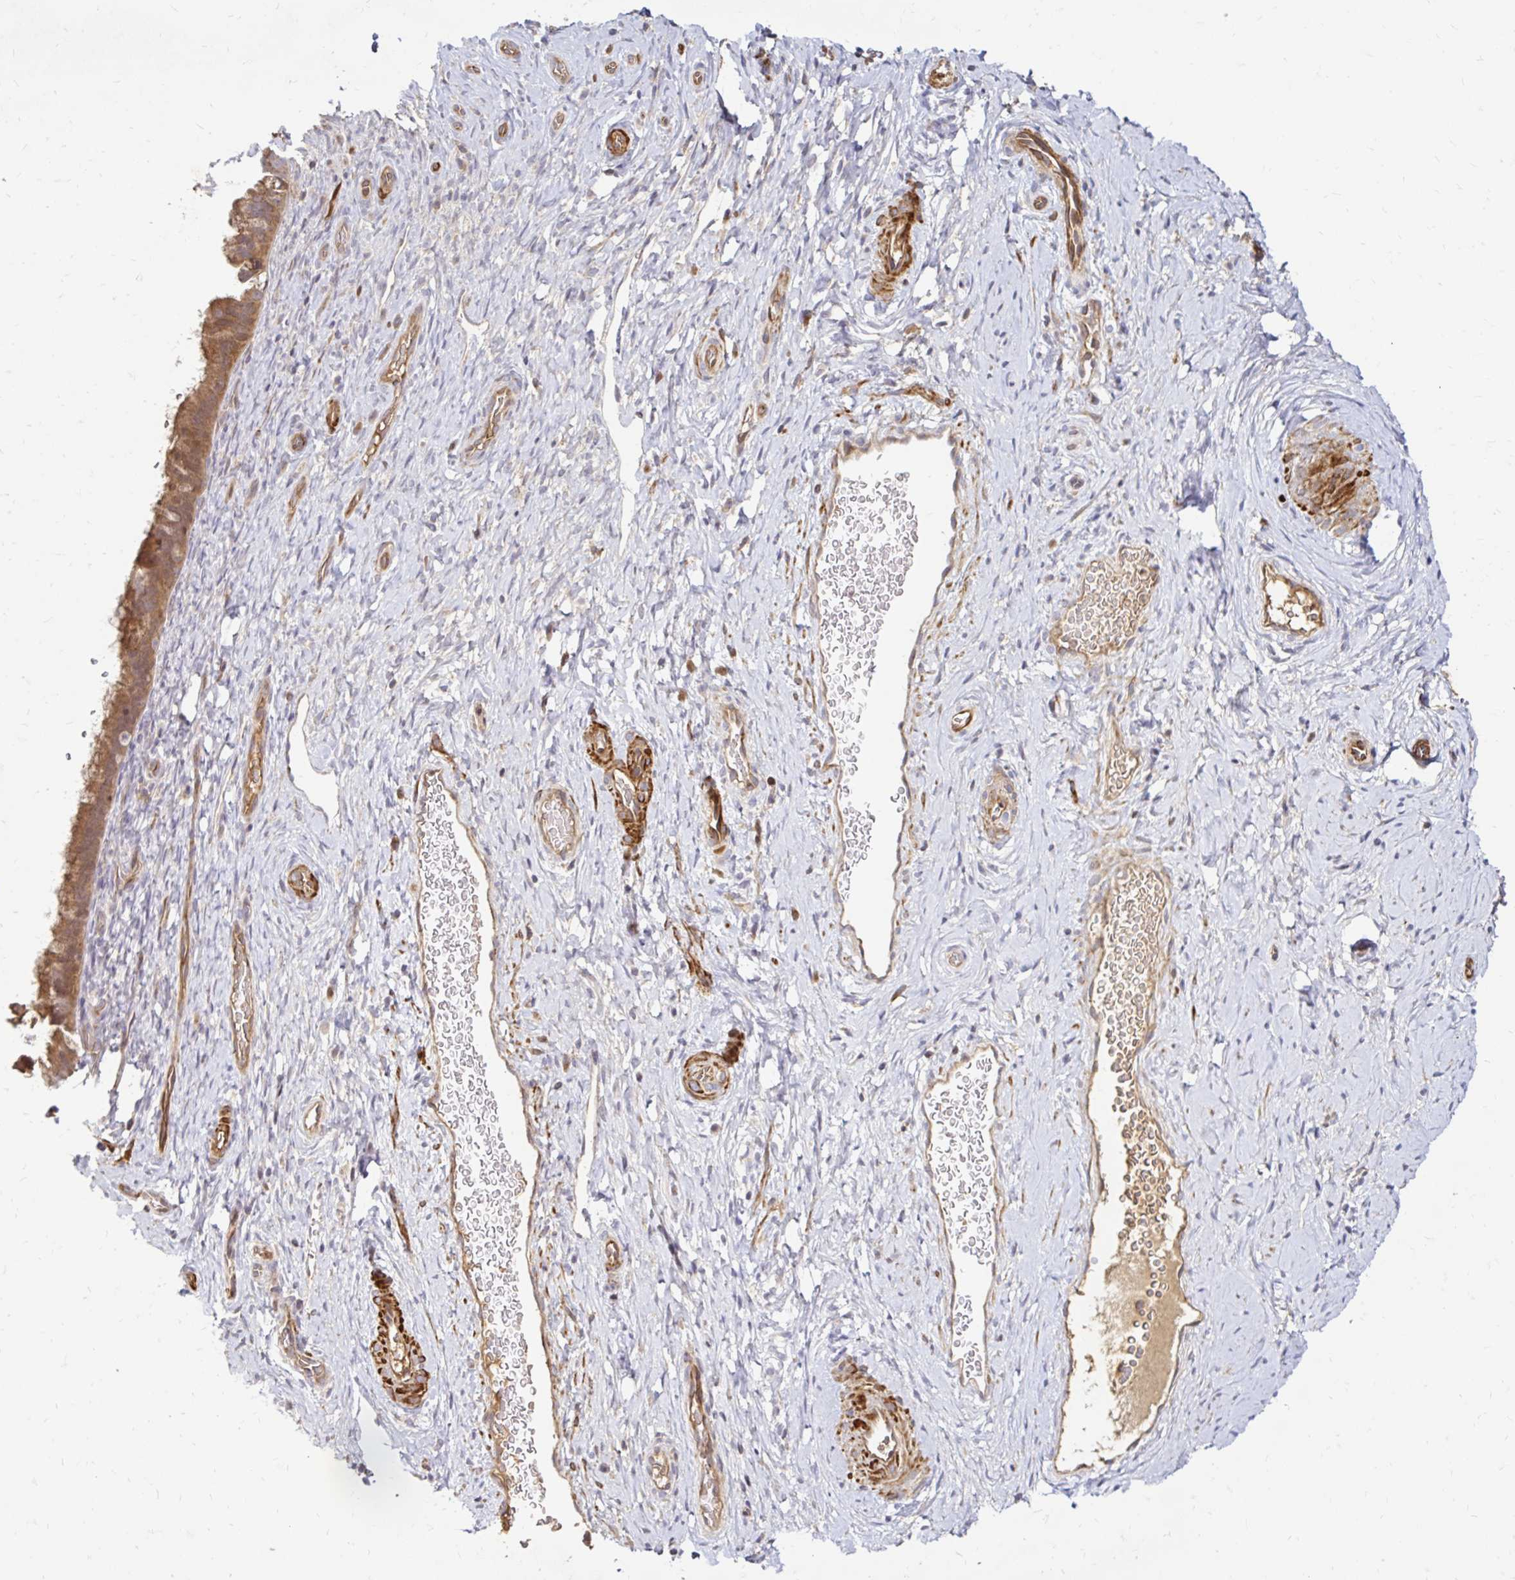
{"staining": {"intensity": "moderate", "quantity": ">75%", "location": "cytoplasmic/membranous"}, "tissue": "cervix", "cell_type": "Glandular cells", "image_type": "normal", "snomed": [{"axis": "morphology", "description": "Normal tissue, NOS"}, {"axis": "topography", "description": "Cervix"}], "caption": "Immunohistochemical staining of benign human cervix demonstrates >75% levels of moderate cytoplasmic/membranous protein staining in approximately >75% of glandular cells.", "gene": "ARHGEF37", "patient": {"sex": "female", "age": 34}}